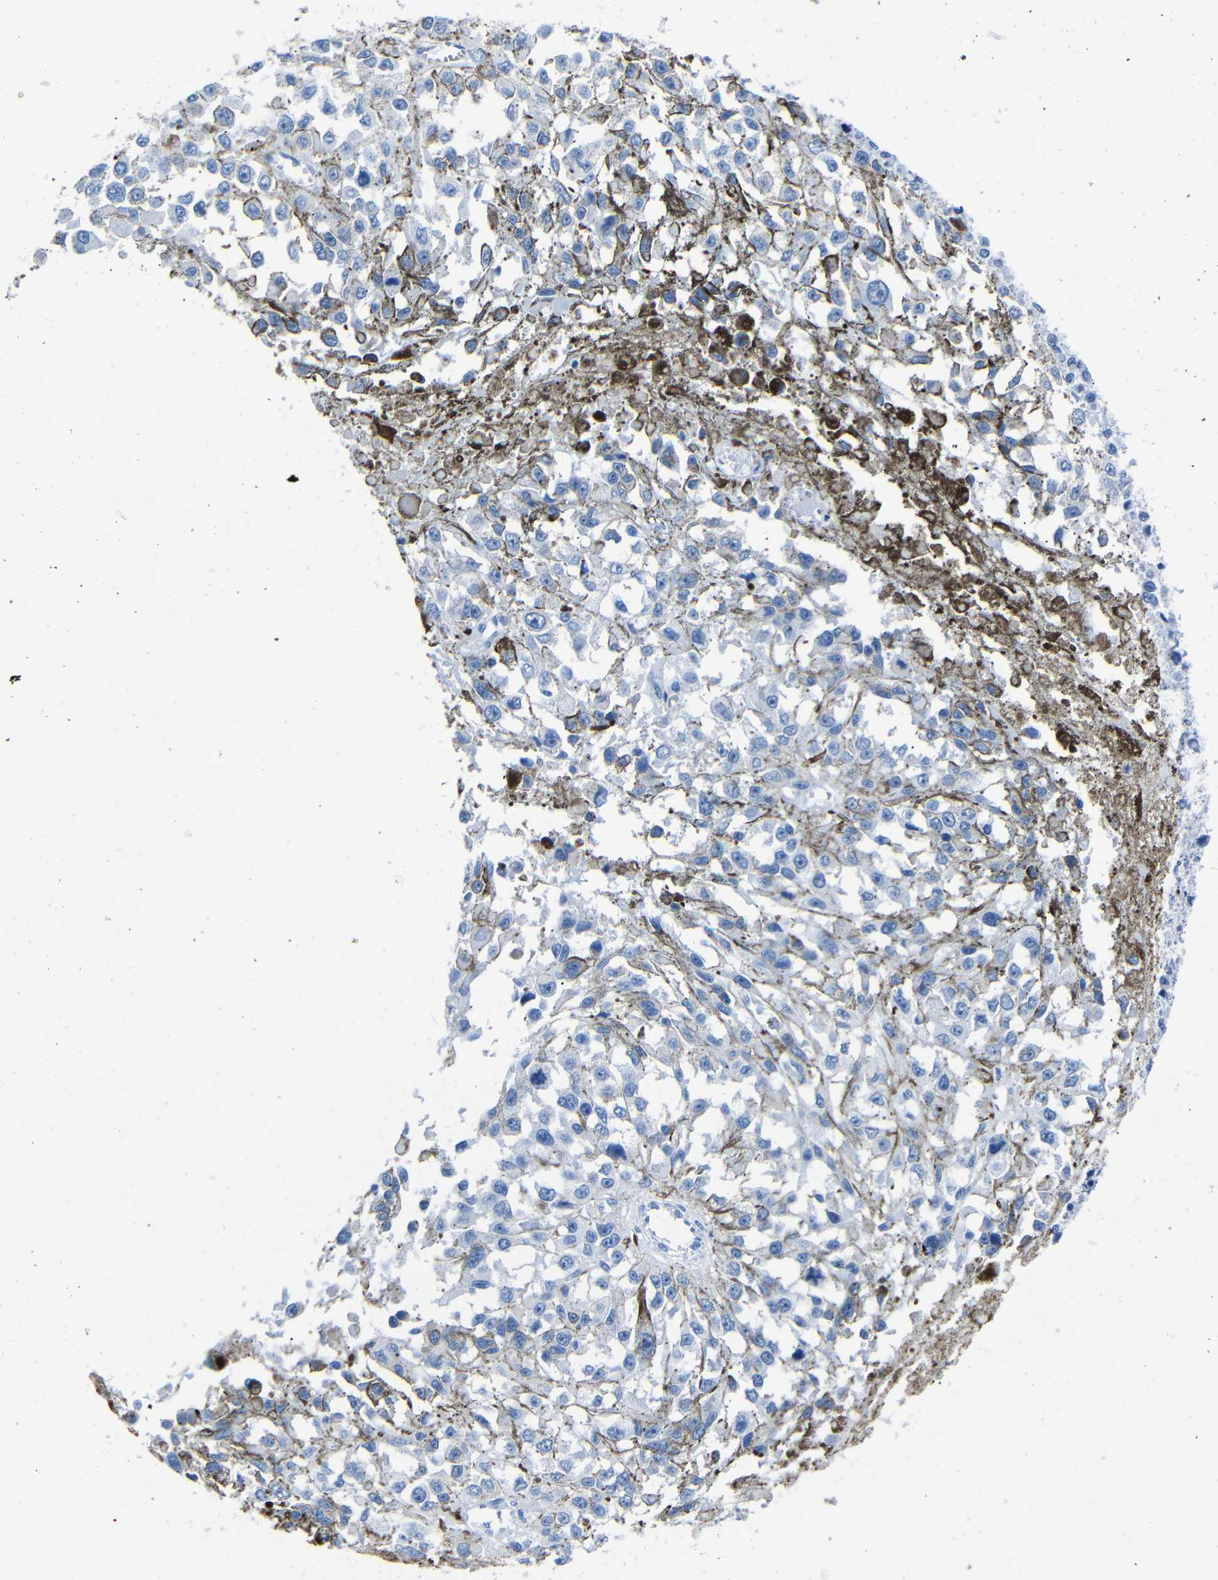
{"staining": {"intensity": "moderate", "quantity": "<25%", "location": "cytoplasmic/membranous"}, "tissue": "melanoma", "cell_type": "Tumor cells", "image_type": "cancer", "snomed": [{"axis": "morphology", "description": "Malignant melanoma, Metastatic site"}, {"axis": "topography", "description": "Lymph node"}], "caption": "Immunohistochemical staining of human malignant melanoma (metastatic site) displays moderate cytoplasmic/membranous protein positivity in about <25% of tumor cells.", "gene": "CLDN11", "patient": {"sex": "male", "age": 59}}